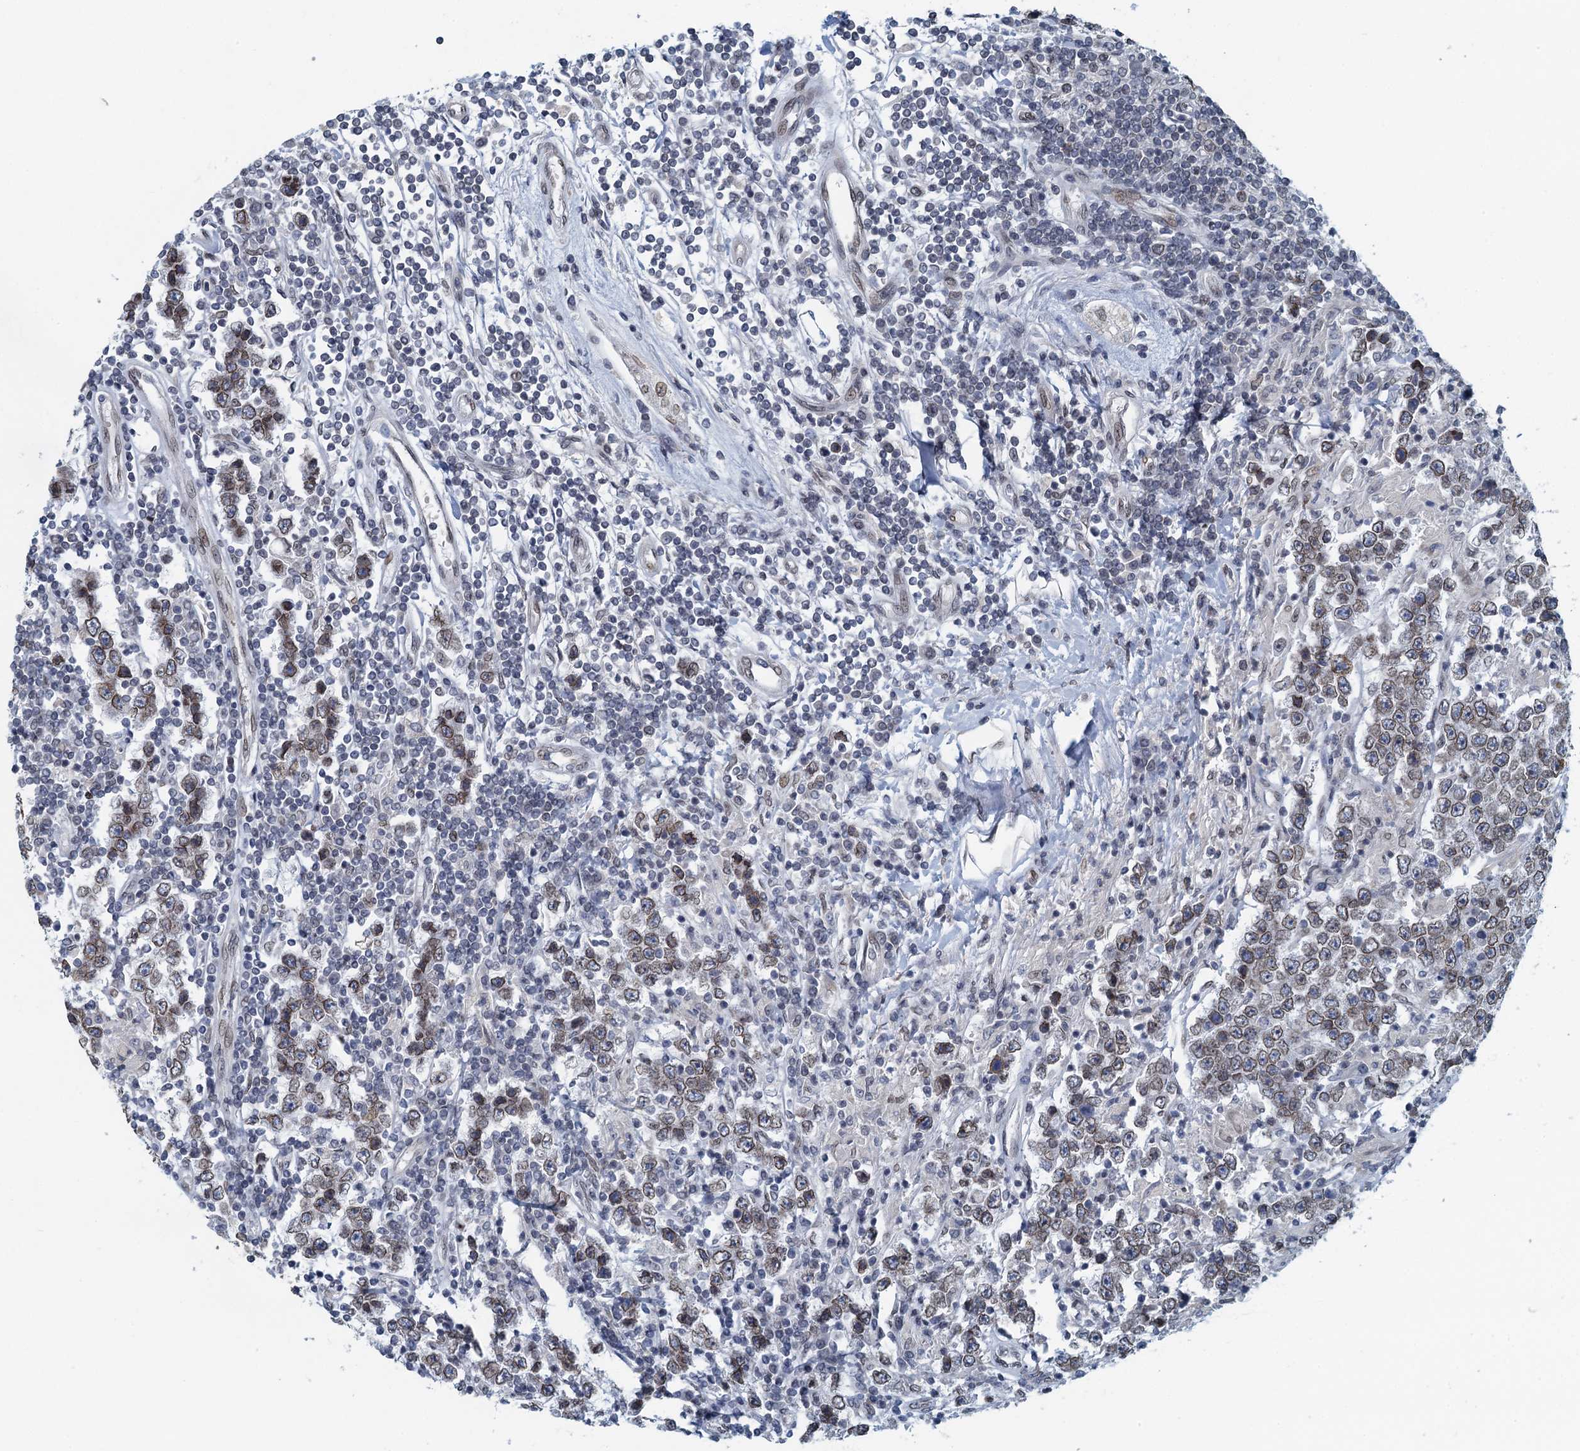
{"staining": {"intensity": "weak", "quantity": ">75%", "location": "cytoplasmic/membranous,nuclear"}, "tissue": "testis cancer", "cell_type": "Tumor cells", "image_type": "cancer", "snomed": [{"axis": "morphology", "description": "Normal tissue, NOS"}, {"axis": "morphology", "description": "Urothelial carcinoma, High grade"}, {"axis": "morphology", "description": "Seminoma, NOS"}, {"axis": "morphology", "description": "Carcinoma, Embryonal, NOS"}, {"axis": "topography", "description": "Urinary bladder"}, {"axis": "topography", "description": "Testis"}], "caption": "Seminoma (testis) stained with a protein marker reveals weak staining in tumor cells.", "gene": "CCDC34", "patient": {"sex": "male", "age": 41}}